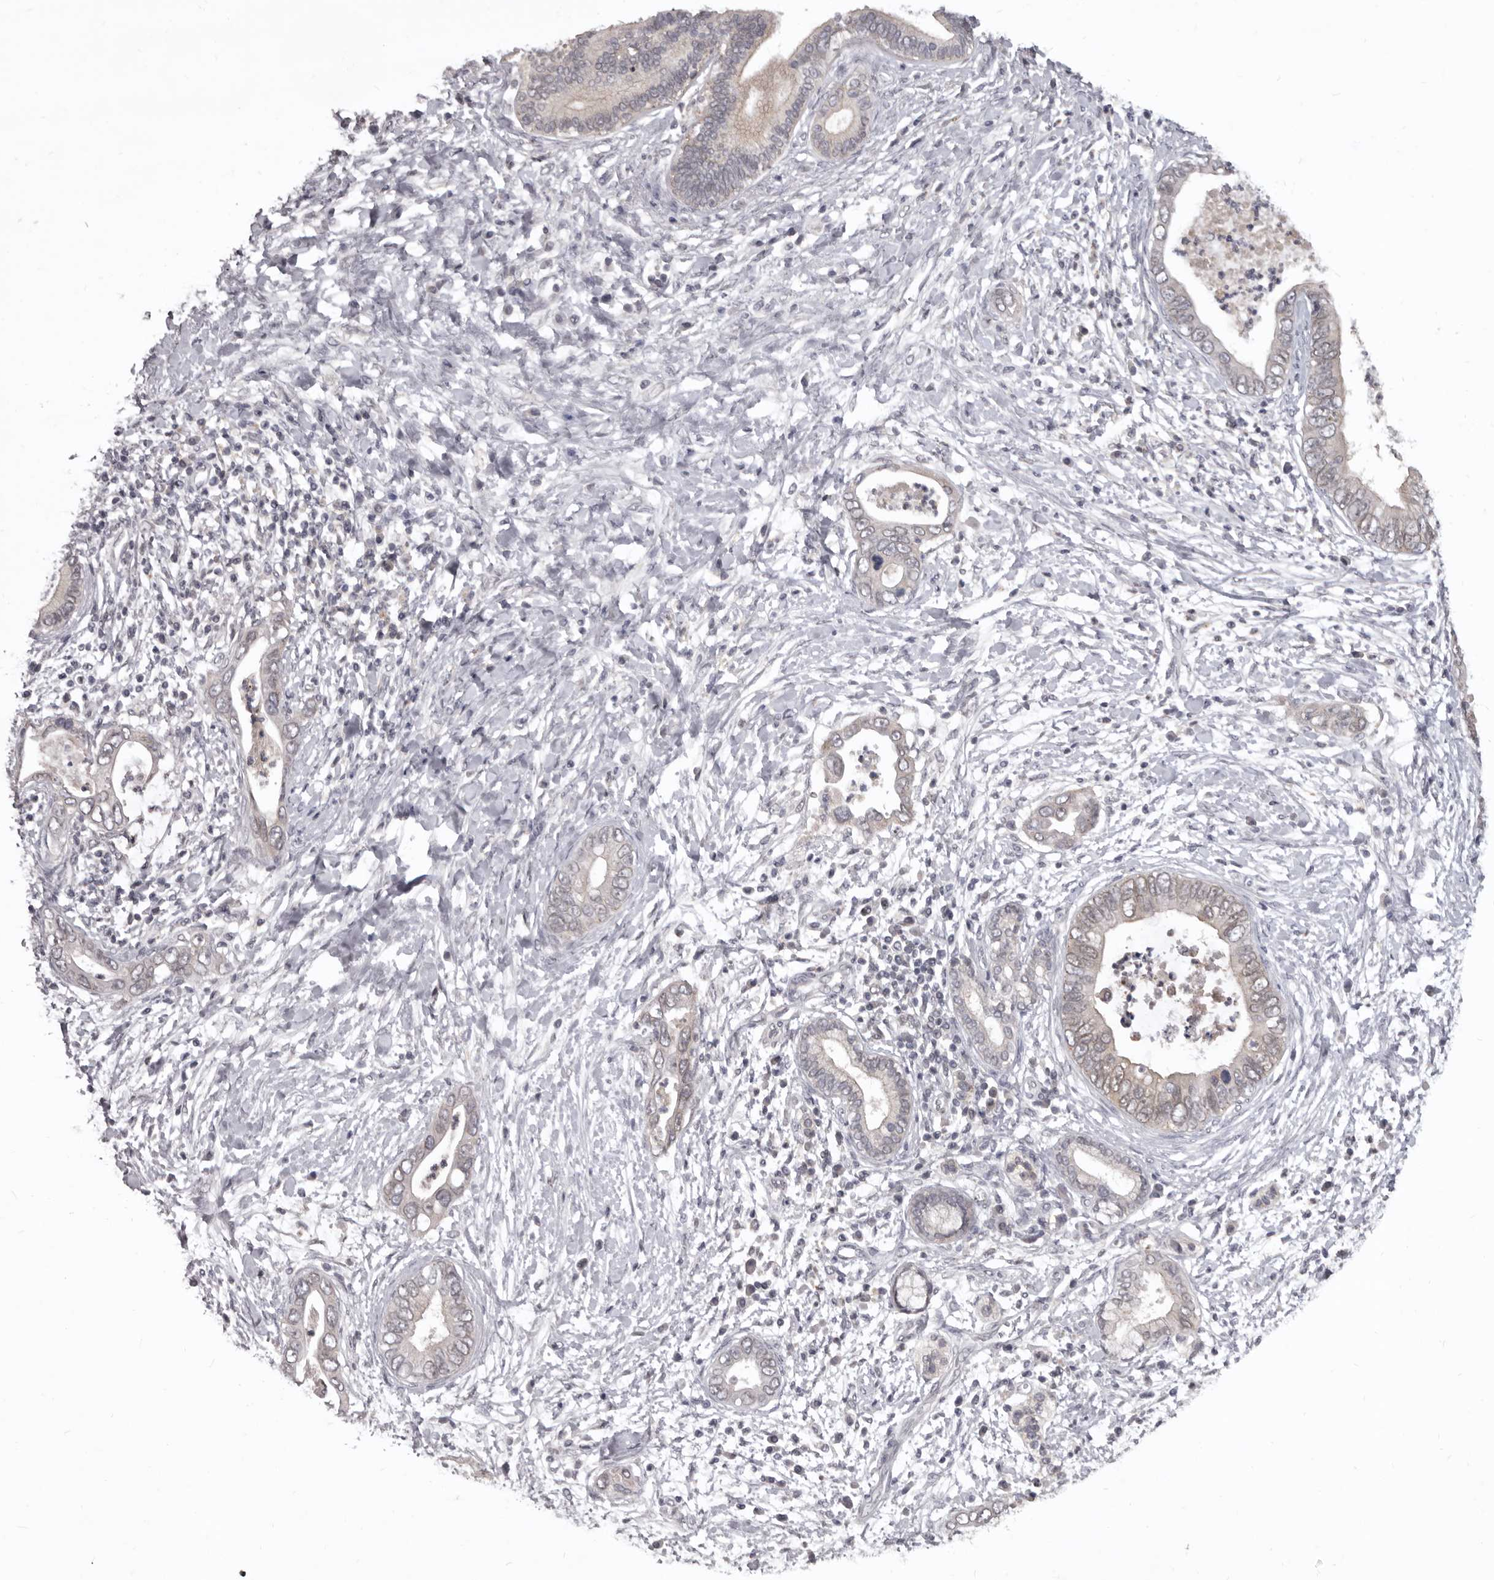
{"staining": {"intensity": "negative", "quantity": "none", "location": "none"}, "tissue": "pancreatic cancer", "cell_type": "Tumor cells", "image_type": "cancer", "snomed": [{"axis": "morphology", "description": "Adenocarcinoma, NOS"}, {"axis": "topography", "description": "Pancreas"}], "caption": "There is no significant expression in tumor cells of pancreatic cancer.", "gene": "SULT1E1", "patient": {"sex": "male", "age": 75}}